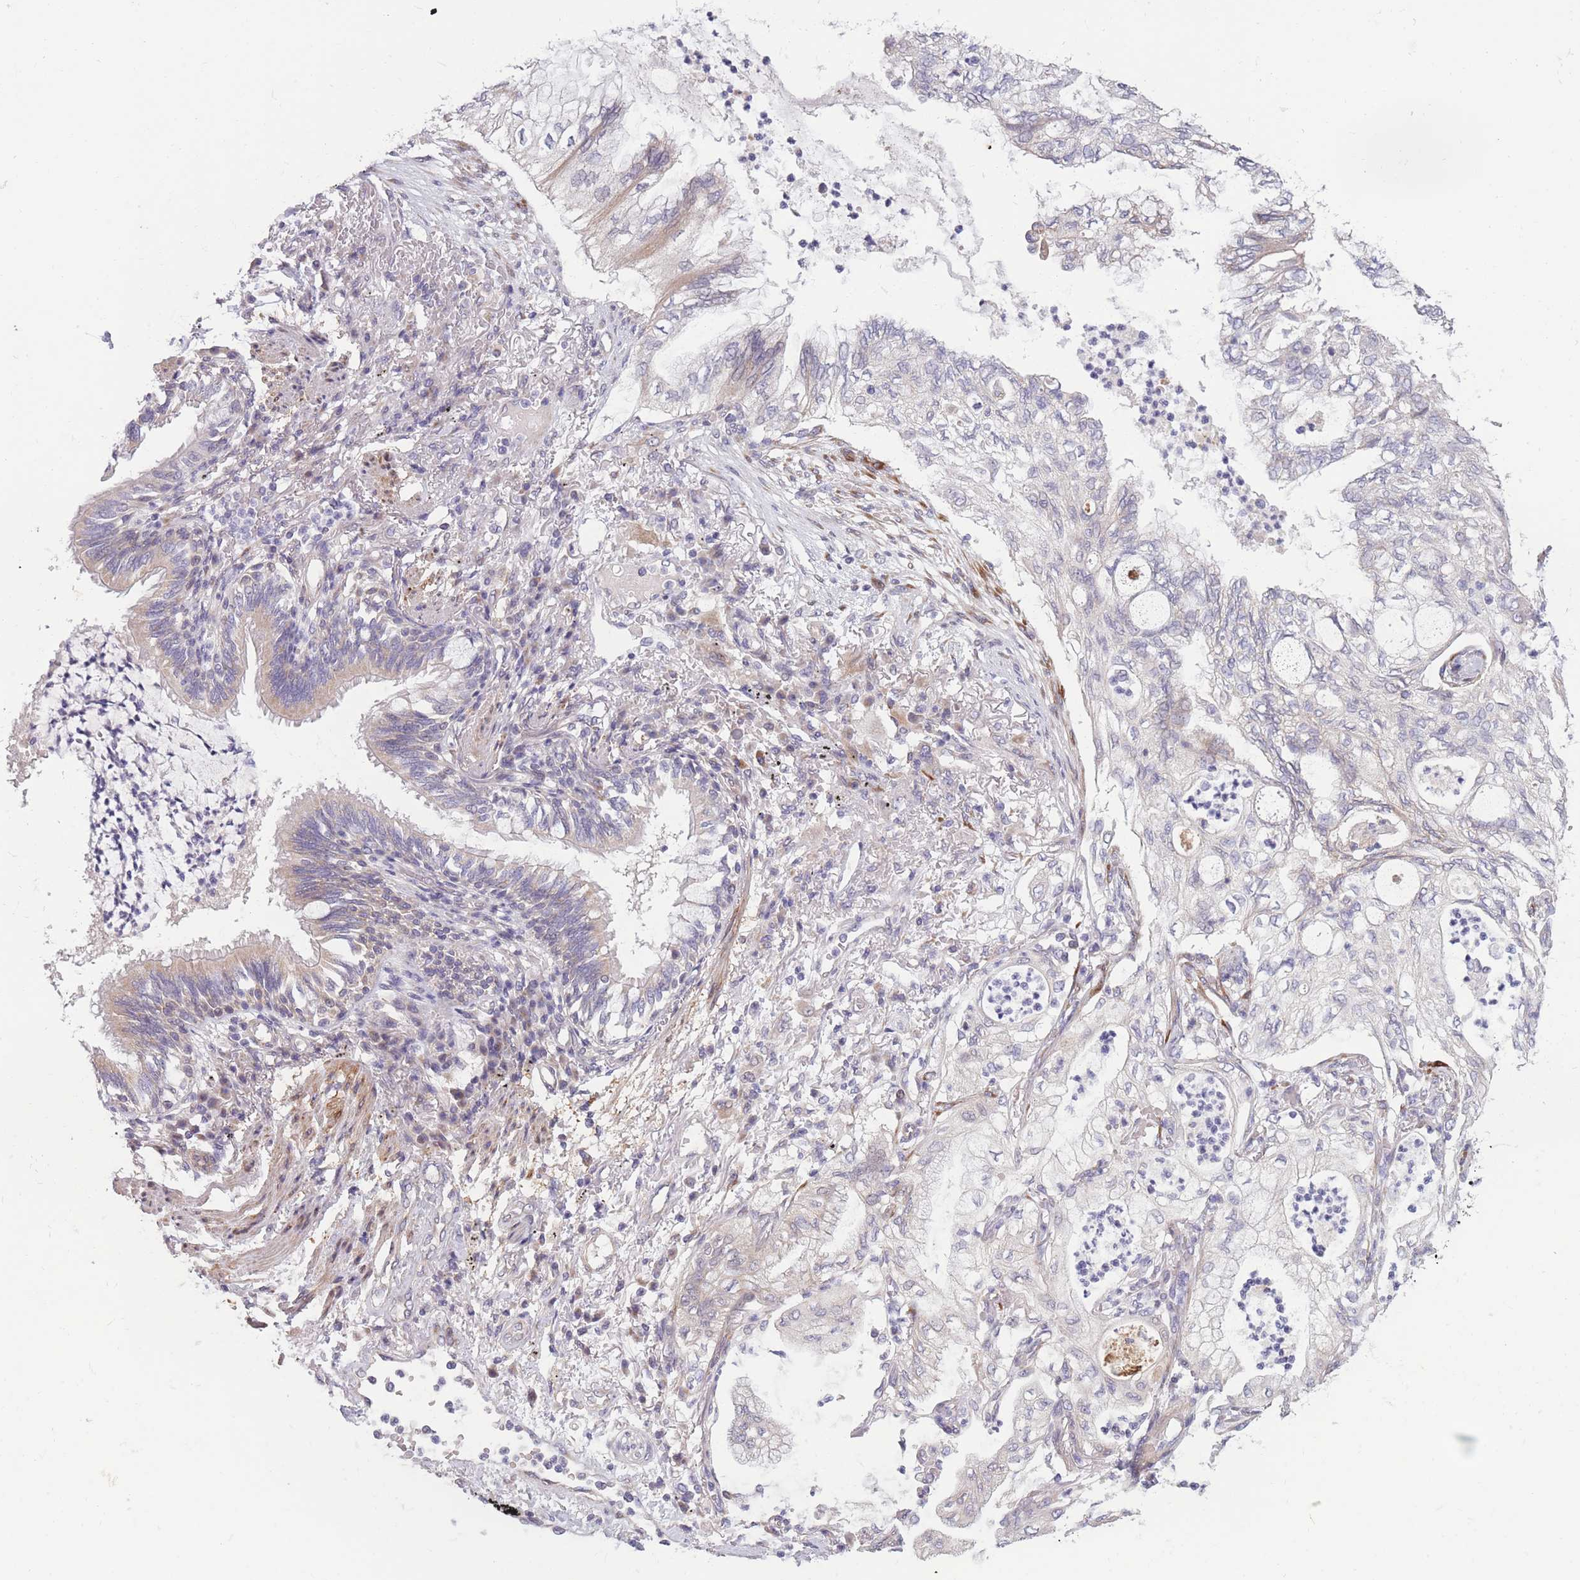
{"staining": {"intensity": "negative", "quantity": "none", "location": "none"}, "tissue": "lung cancer", "cell_type": "Tumor cells", "image_type": "cancer", "snomed": [{"axis": "morphology", "description": "Adenocarcinoma, NOS"}, {"axis": "topography", "description": "Lung"}], "caption": "Immunohistochemistry of lung cancer (adenocarcinoma) displays no positivity in tumor cells.", "gene": "CCNQ", "patient": {"sex": "female", "age": 70}}